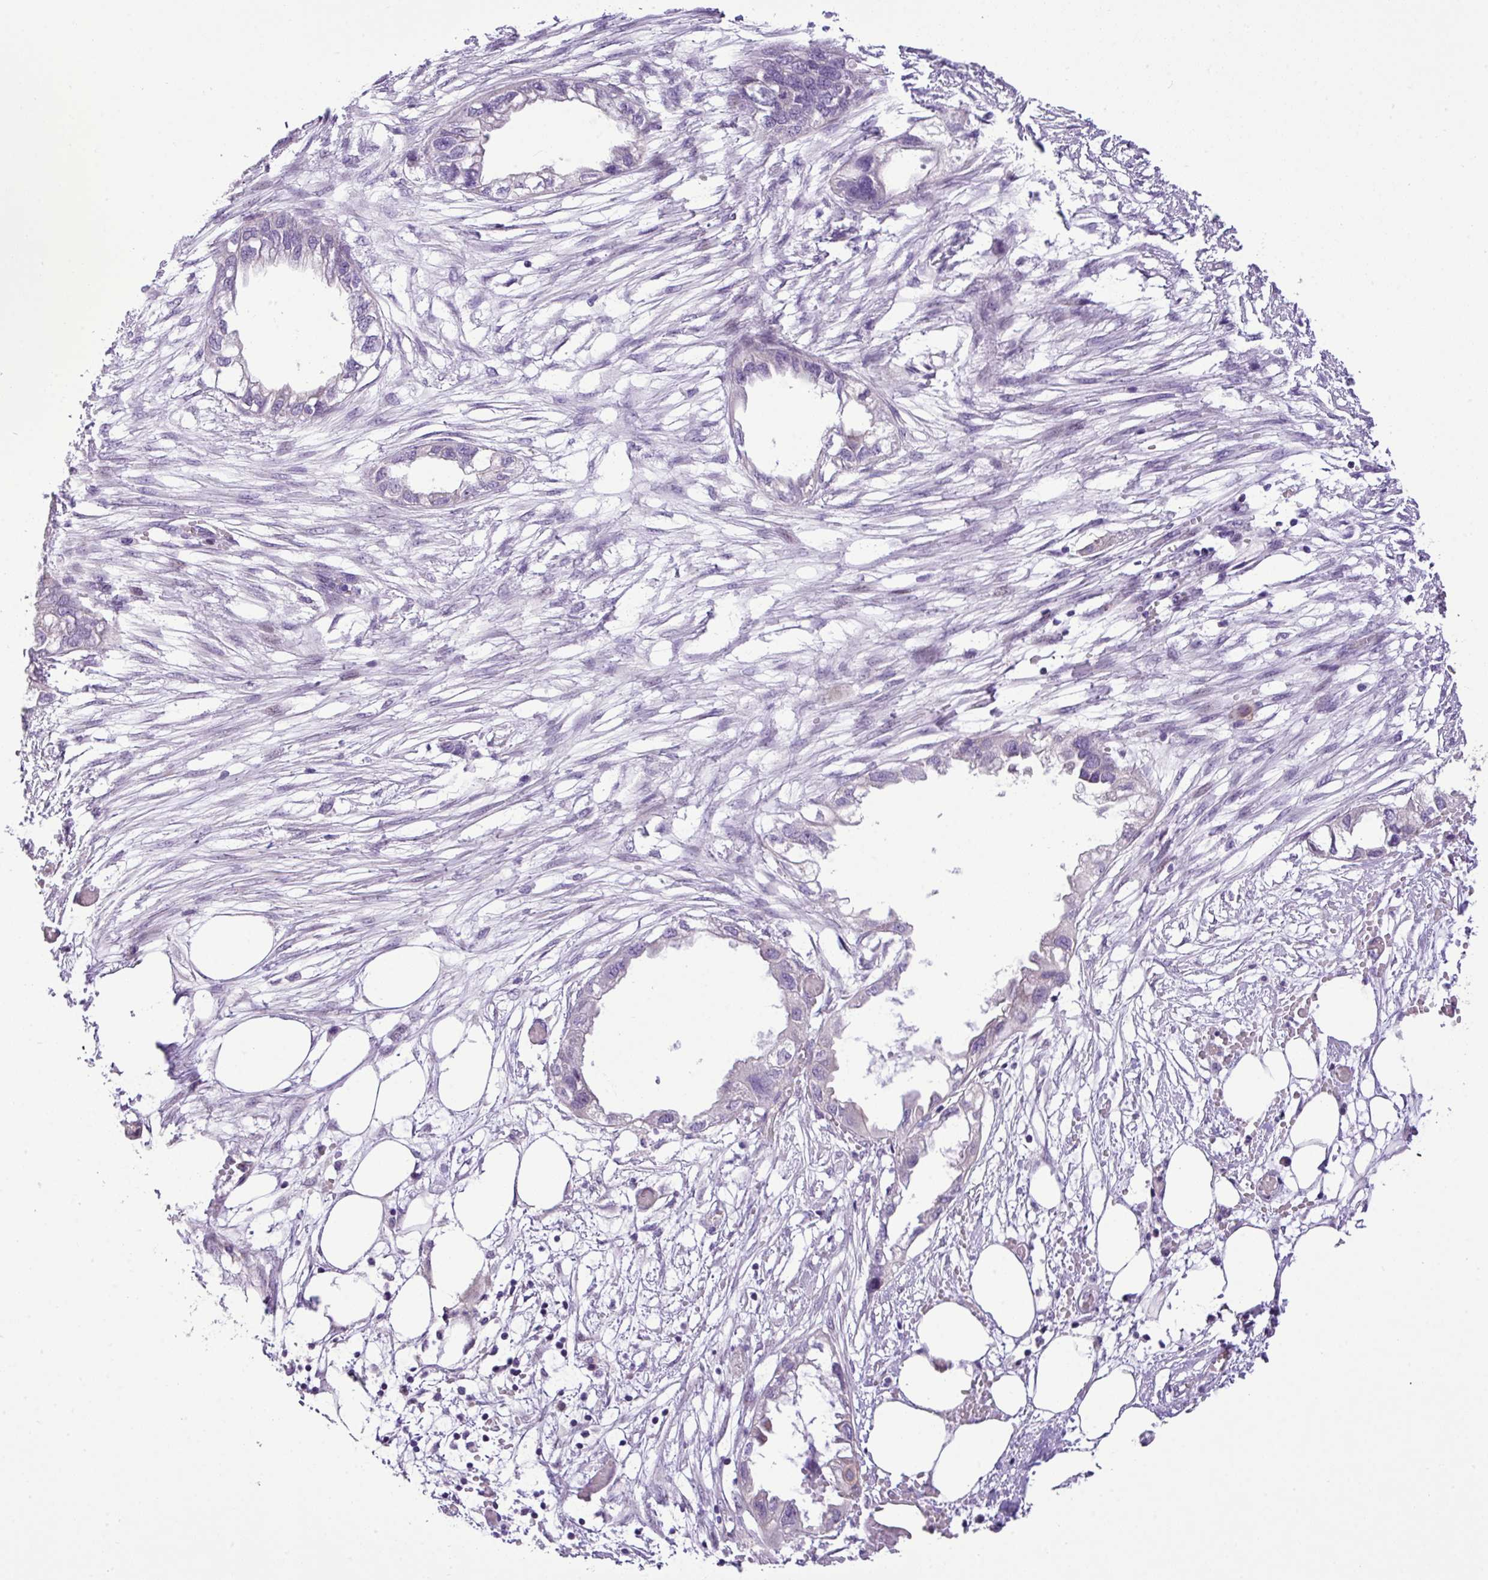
{"staining": {"intensity": "negative", "quantity": "none", "location": "none"}, "tissue": "endometrial cancer", "cell_type": "Tumor cells", "image_type": "cancer", "snomed": [{"axis": "morphology", "description": "Adenocarcinoma, NOS"}, {"axis": "morphology", "description": "Adenocarcinoma, metastatic, NOS"}, {"axis": "topography", "description": "Adipose tissue"}, {"axis": "topography", "description": "Endometrium"}], "caption": "This is an immunohistochemistry image of human endometrial cancer (metastatic adenocarcinoma). There is no staining in tumor cells.", "gene": "YLPM1", "patient": {"sex": "female", "age": 67}}